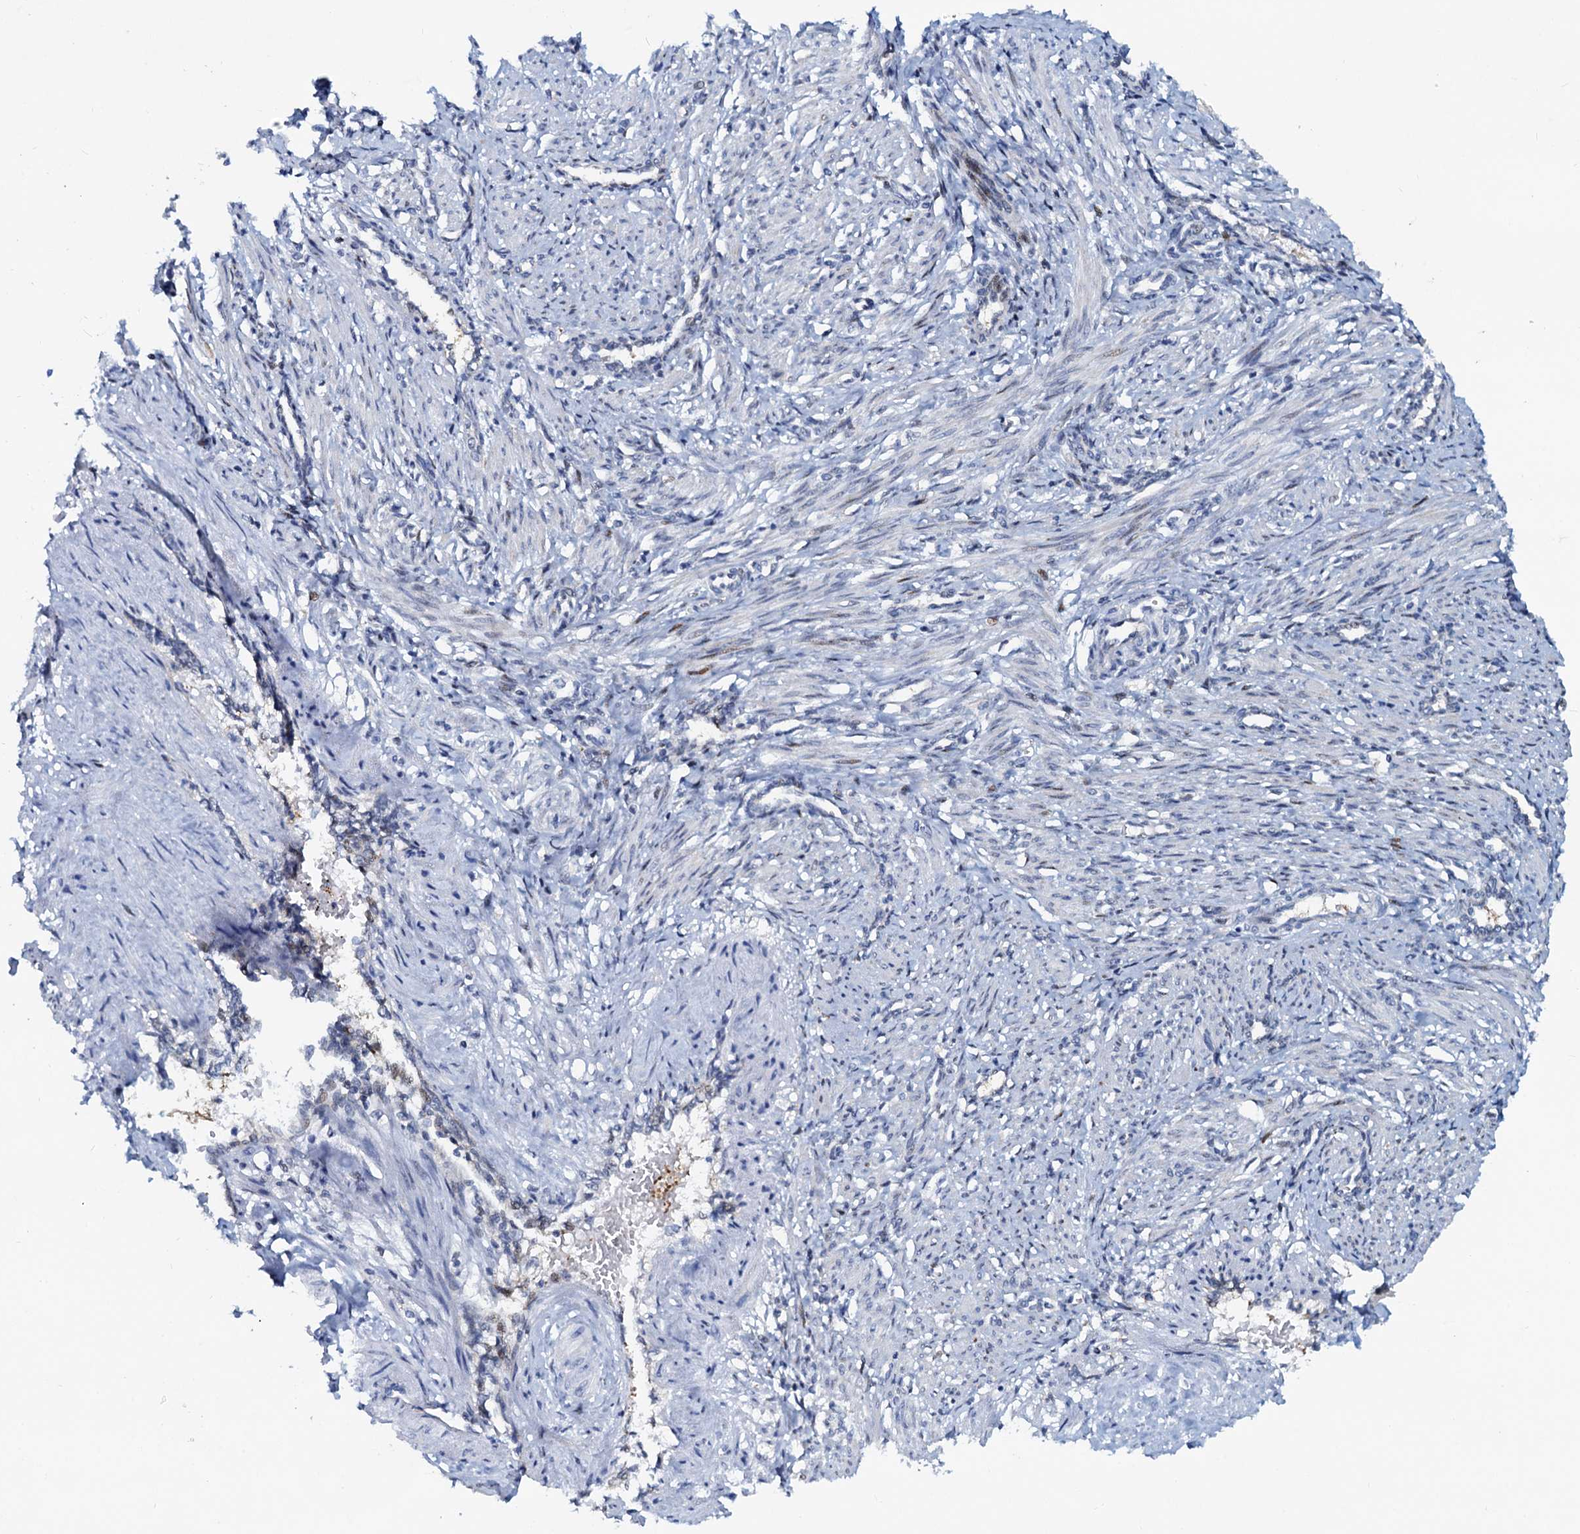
{"staining": {"intensity": "moderate", "quantity": "<25%", "location": "nuclear"}, "tissue": "smooth muscle", "cell_type": "Smooth muscle cells", "image_type": "normal", "snomed": [{"axis": "morphology", "description": "Normal tissue, NOS"}, {"axis": "topography", "description": "Endometrium"}], "caption": "IHC image of normal smooth muscle: human smooth muscle stained using immunohistochemistry displays low levels of moderate protein expression localized specifically in the nuclear of smooth muscle cells, appearing as a nuclear brown color.", "gene": "PTGES3", "patient": {"sex": "female", "age": 33}}